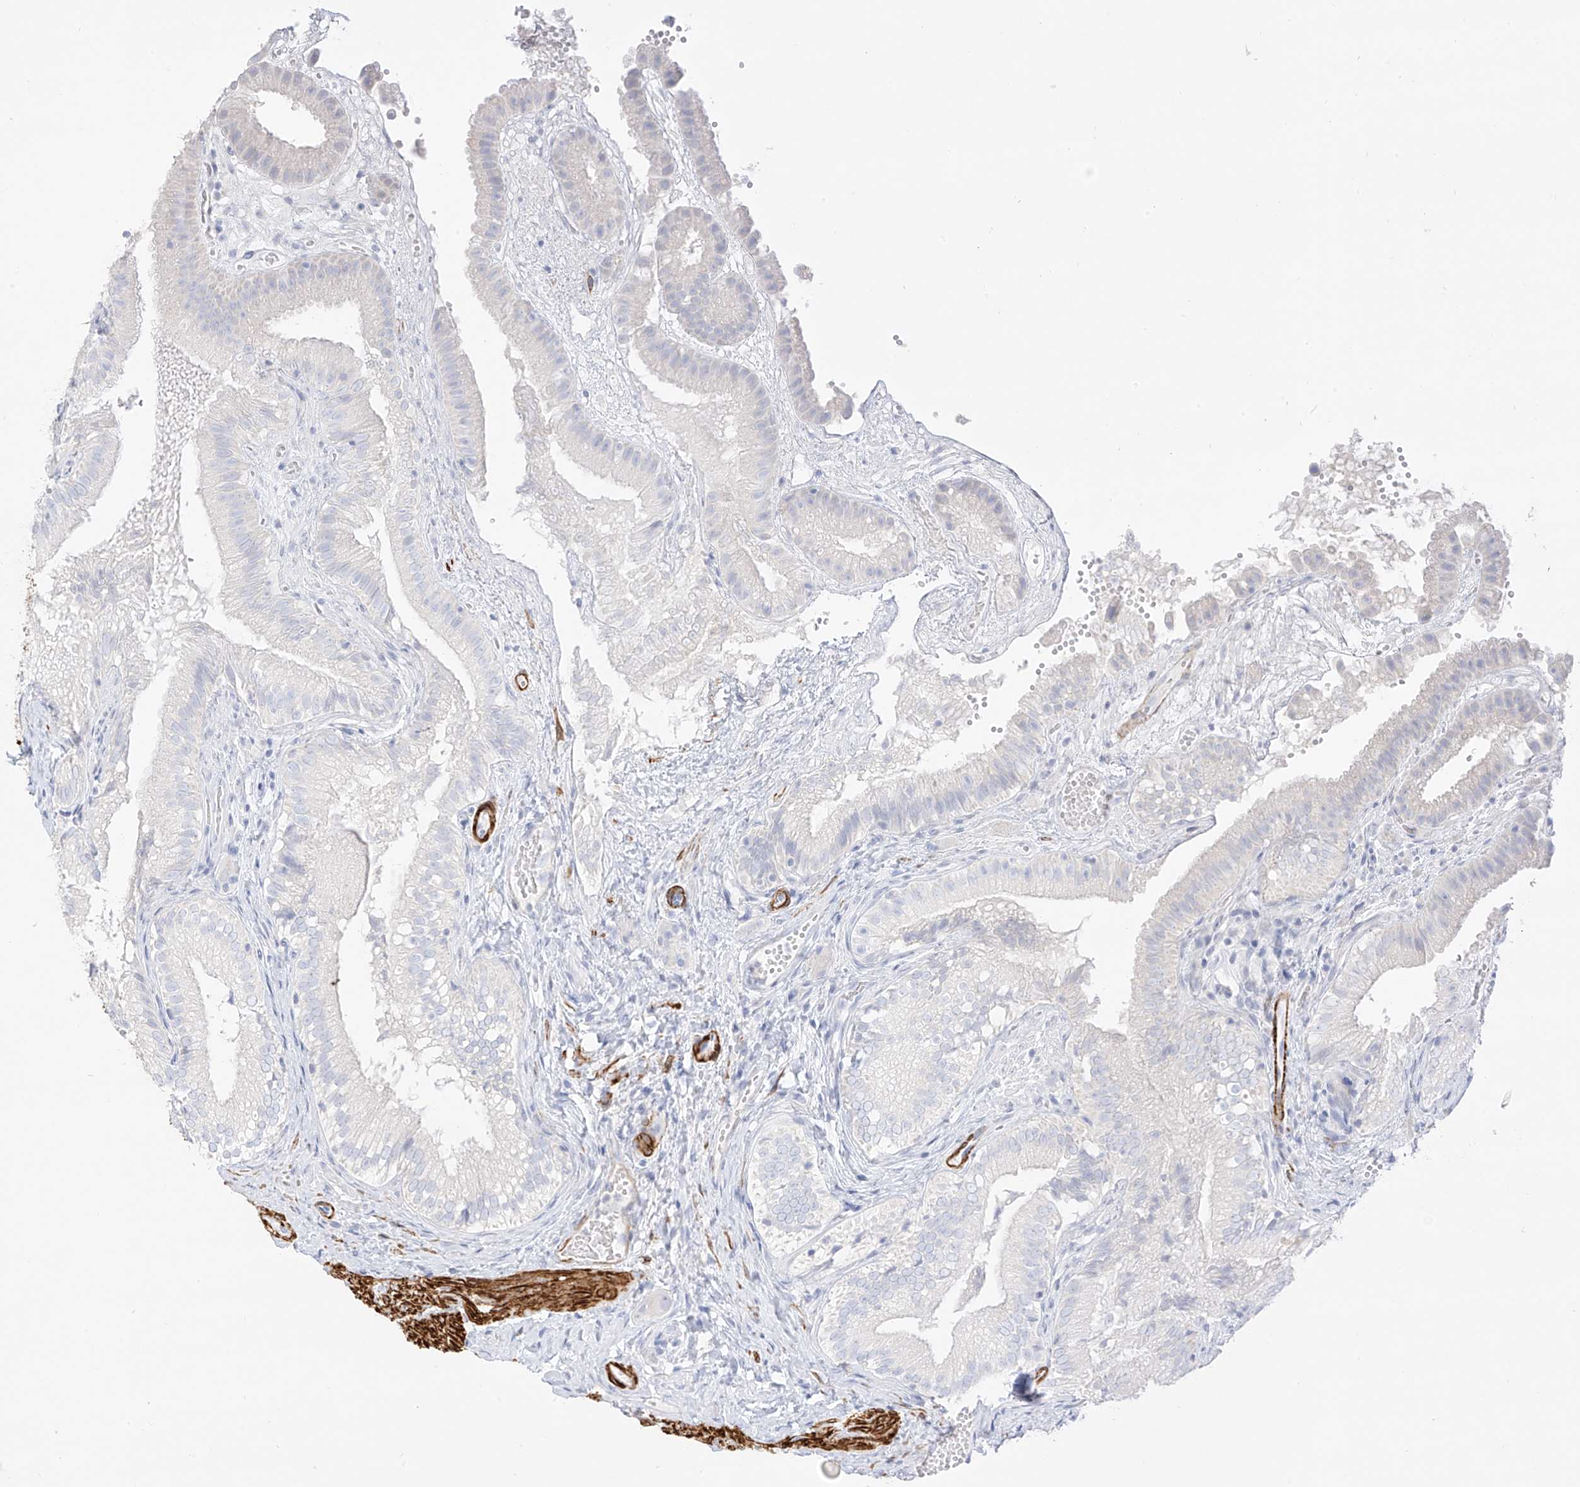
{"staining": {"intensity": "negative", "quantity": "none", "location": "none"}, "tissue": "gallbladder", "cell_type": "Glandular cells", "image_type": "normal", "snomed": [{"axis": "morphology", "description": "Normal tissue, NOS"}, {"axis": "topography", "description": "Gallbladder"}], "caption": "High power microscopy image of an immunohistochemistry image of unremarkable gallbladder, revealing no significant expression in glandular cells. The staining was performed using DAB (3,3'-diaminobenzidine) to visualize the protein expression in brown, while the nuclei were stained in blue with hematoxylin (Magnification: 20x).", "gene": "ST3GAL5", "patient": {"sex": "female", "age": 30}}